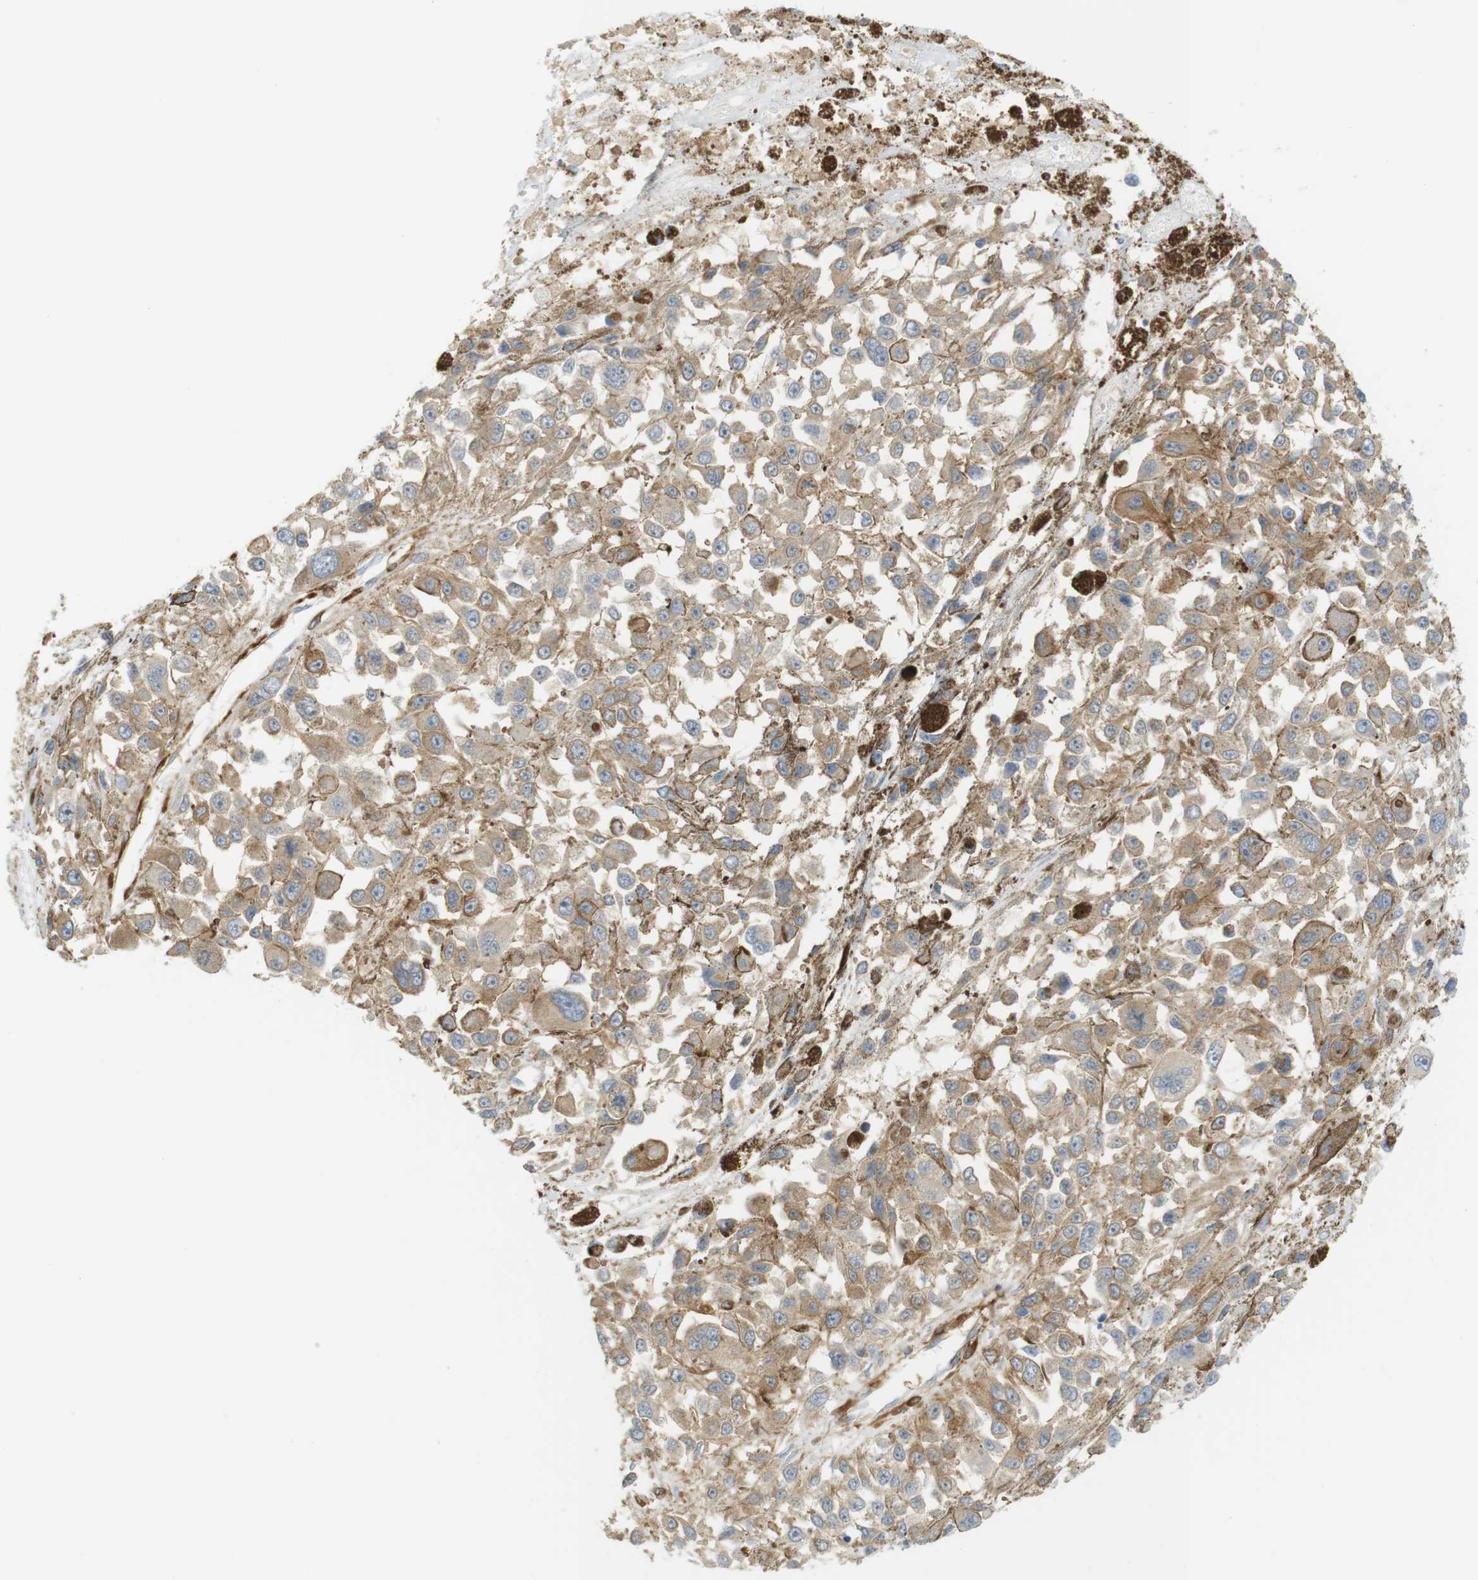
{"staining": {"intensity": "moderate", "quantity": ">75%", "location": "cytoplasmic/membranous"}, "tissue": "melanoma", "cell_type": "Tumor cells", "image_type": "cancer", "snomed": [{"axis": "morphology", "description": "Malignant melanoma, Metastatic site"}, {"axis": "topography", "description": "Lymph node"}], "caption": "Brown immunohistochemical staining in melanoma shows moderate cytoplasmic/membranous expression in approximately >75% of tumor cells. The staining is performed using DAB brown chromogen to label protein expression. The nuclei are counter-stained blue using hematoxylin.", "gene": "PDE3A", "patient": {"sex": "male", "age": 59}}